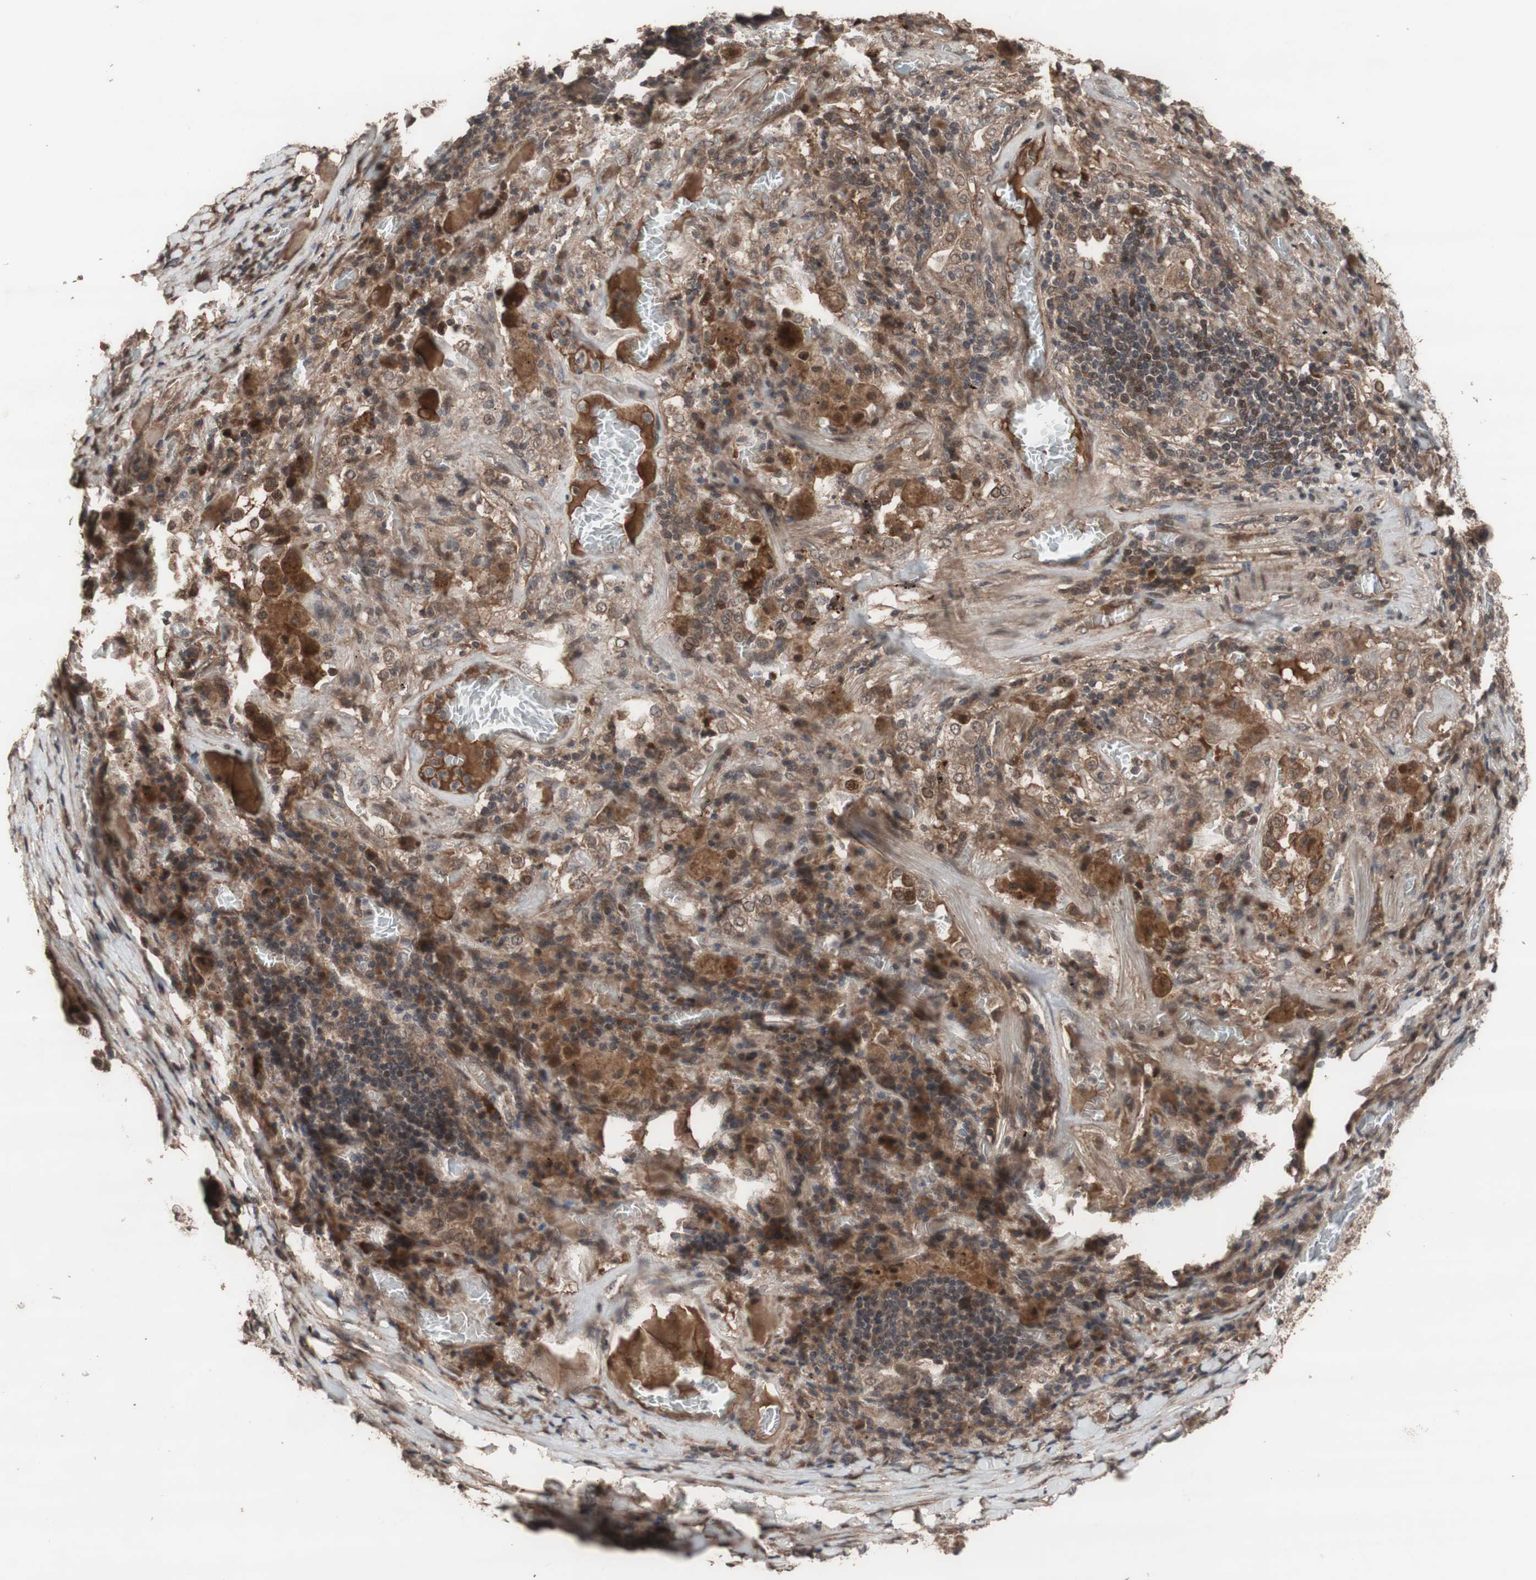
{"staining": {"intensity": "moderate", "quantity": ">75%", "location": "cytoplasmic/membranous,nuclear"}, "tissue": "lung cancer", "cell_type": "Tumor cells", "image_type": "cancer", "snomed": [{"axis": "morphology", "description": "Squamous cell carcinoma, NOS"}, {"axis": "topography", "description": "Lung"}], "caption": "Human squamous cell carcinoma (lung) stained with a brown dye displays moderate cytoplasmic/membranous and nuclear positive staining in about >75% of tumor cells.", "gene": "KANSL1", "patient": {"sex": "male", "age": 57}}